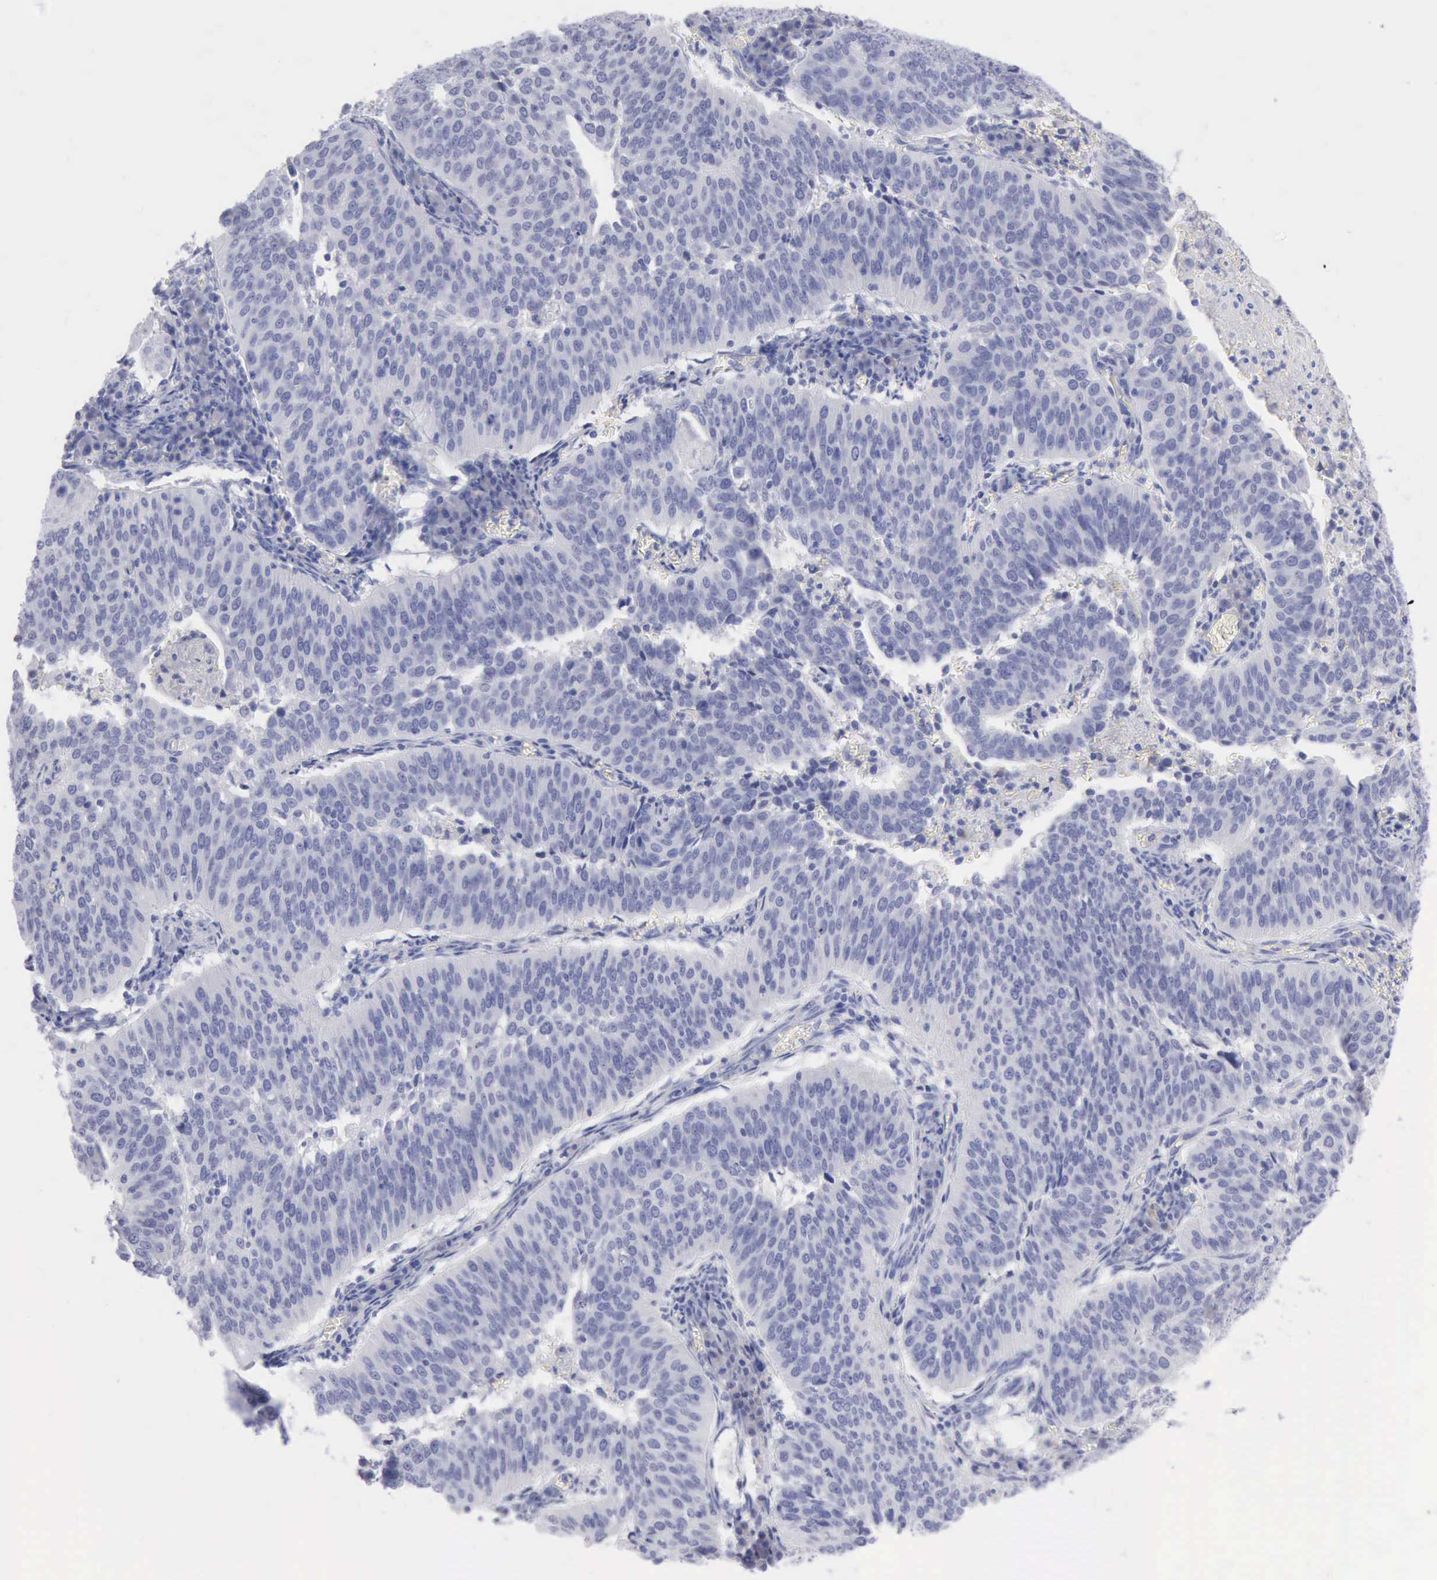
{"staining": {"intensity": "negative", "quantity": "none", "location": "none"}, "tissue": "cervical cancer", "cell_type": "Tumor cells", "image_type": "cancer", "snomed": [{"axis": "morphology", "description": "Squamous cell carcinoma, NOS"}, {"axis": "topography", "description": "Cervix"}], "caption": "This is an IHC micrograph of human cervical squamous cell carcinoma. There is no staining in tumor cells.", "gene": "ANGEL1", "patient": {"sex": "female", "age": 39}}